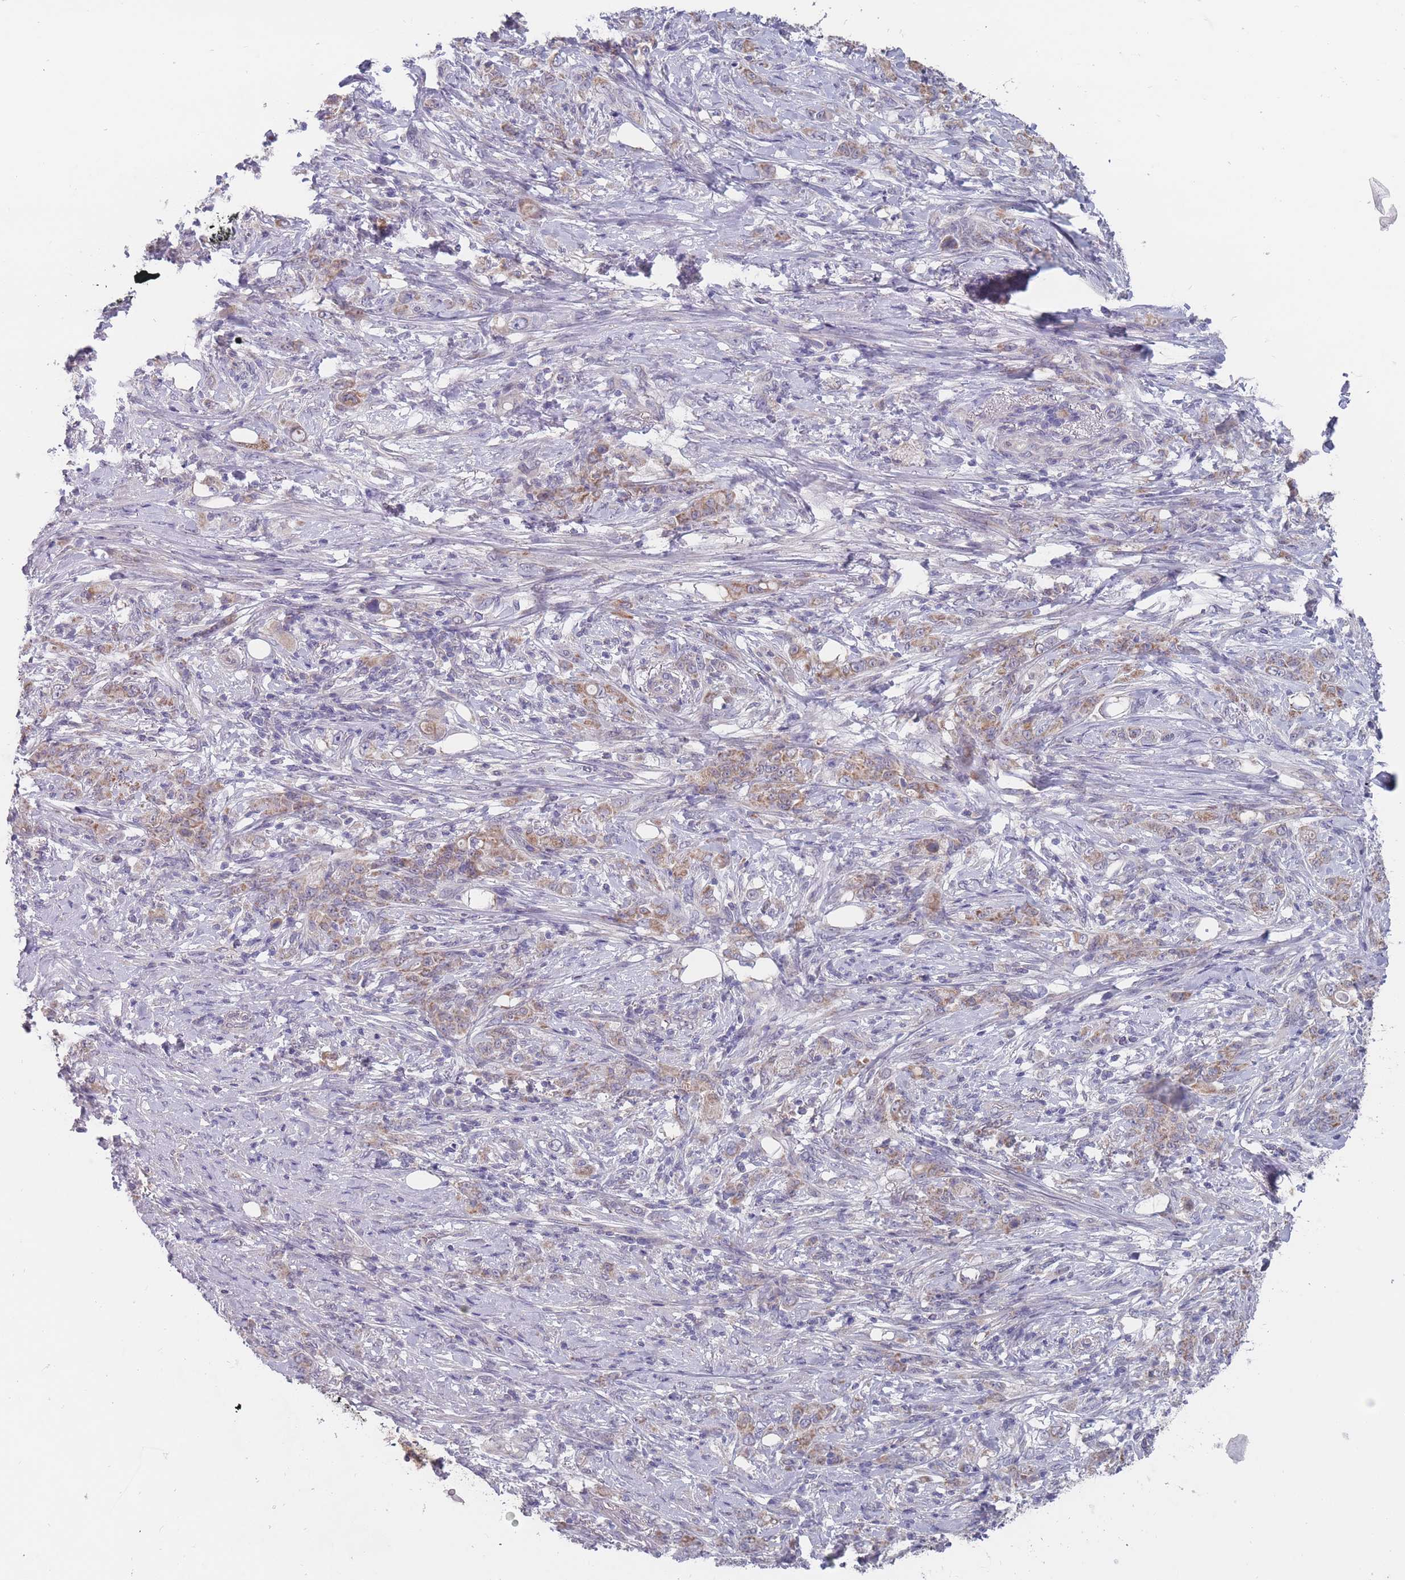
{"staining": {"intensity": "moderate", "quantity": ">75%", "location": "cytoplasmic/membranous"}, "tissue": "stomach cancer", "cell_type": "Tumor cells", "image_type": "cancer", "snomed": [{"axis": "morphology", "description": "Adenocarcinoma, NOS"}, {"axis": "topography", "description": "Stomach"}], "caption": "Tumor cells demonstrate medium levels of moderate cytoplasmic/membranous expression in about >75% of cells in human adenocarcinoma (stomach).", "gene": "PEX7", "patient": {"sex": "female", "age": 79}}